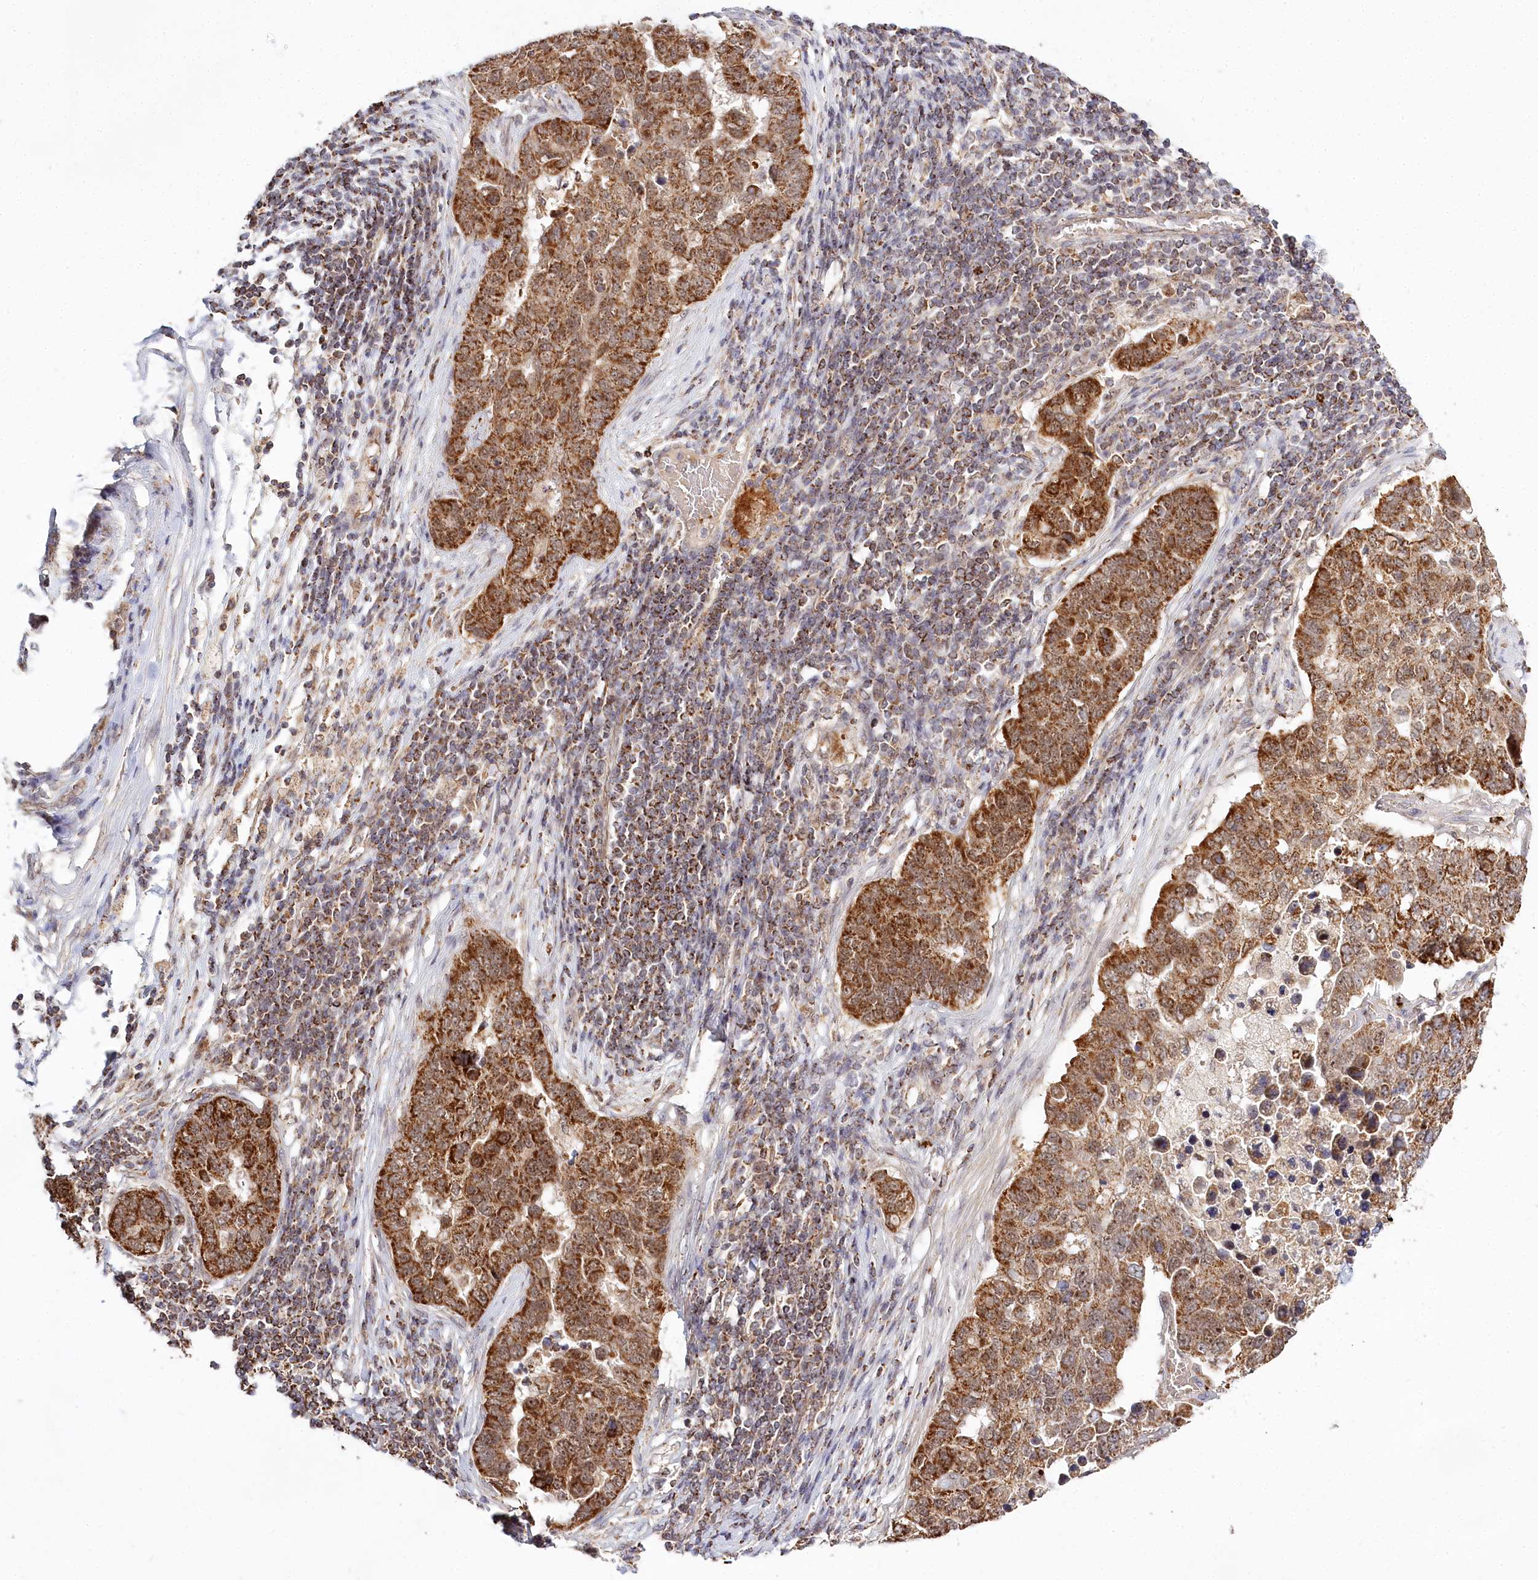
{"staining": {"intensity": "strong", "quantity": ">75%", "location": "cytoplasmic/membranous"}, "tissue": "pancreatic cancer", "cell_type": "Tumor cells", "image_type": "cancer", "snomed": [{"axis": "morphology", "description": "Adenocarcinoma, NOS"}, {"axis": "topography", "description": "Pancreas"}], "caption": "Pancreatic cancer stained with DAB immunohistochemistry reveals high levels of strong cytoplasmic/membranous expression in approximately >75% of tumor cells.", "gene": "RTN4IP1", "patient": {"sex": "female", "age": 61}}